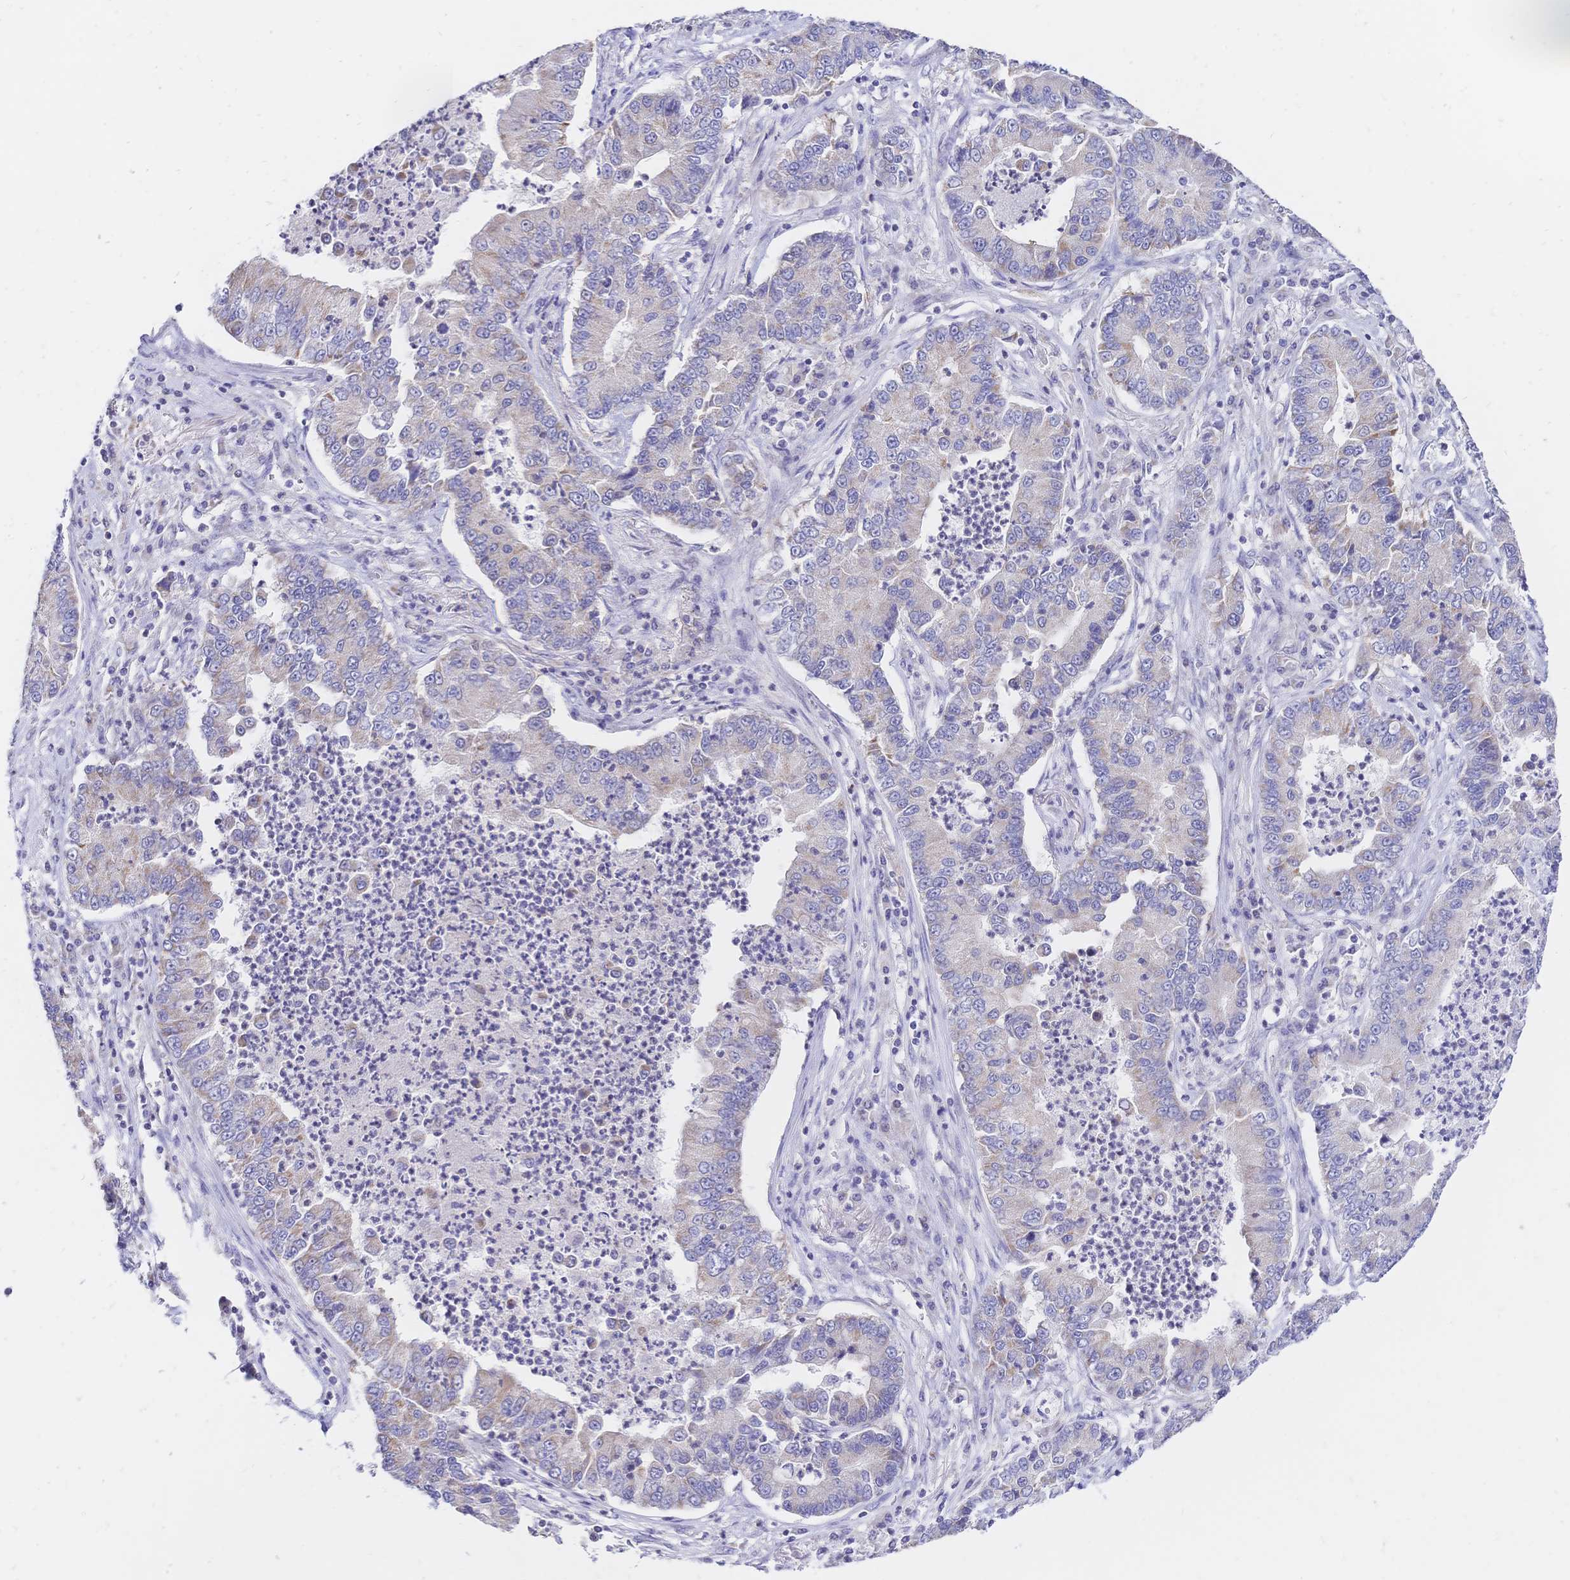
{"staining": {"intensity": "weak", "quantity": "25%-75%", "location": "cytoplasmic/membranous"}, "tissue": "lung cancer", "cell_type": "Tumor cells", "image_type": "cancer", "snomed": [{"axis": "morphology", "description": "Adenocarcinoma, NOS"}, {"axis": "topography", "description": "Lung"}], "caption": "A histopathology image of human lung cancer stained for a protein demonstrates weak cytoplasmic/membranous brown staining in tumor cells.", "gene": "CLEC18B", "patient": {"sex": "female", "age": 57}}